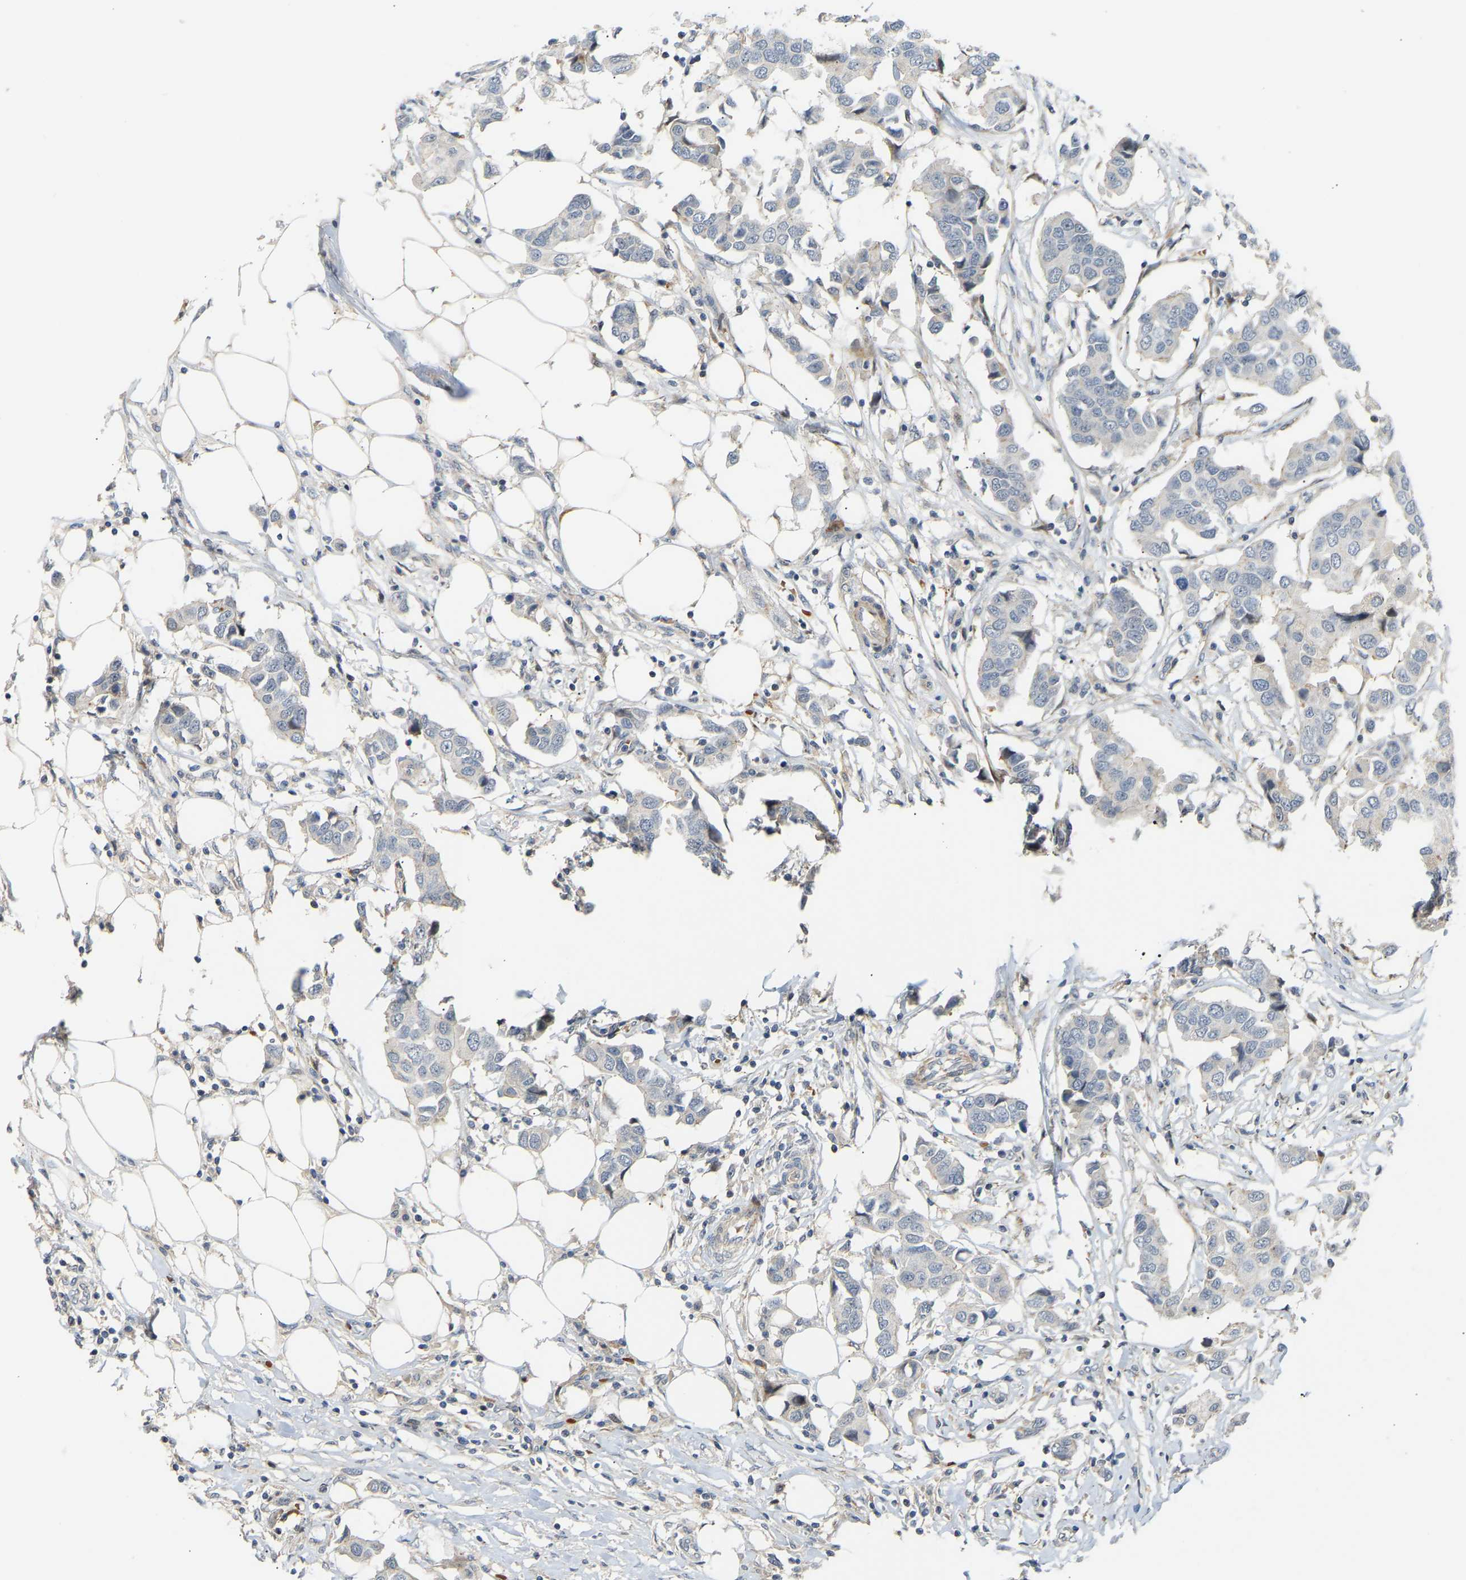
{"staining": {"intensity": "negative", "quantity": "none", "location": "none"}, "tissue": "breast cancer", "cell_type": "Tumor cells", "image_type": "cancer", "snomed": [{"axis": "morphology", "description": "Duct carcinoma"}, {"axis": "topography", "description": "Breast"}], "caption": "Immunohistochemistry micrograph of human breast invasive ductal carcinoma stained for a protein (brown), which reveals no staining in tumor cells. (DAB (3,3'-diaminobenzidine) immunohistochemistry (IHC) with hematoxylin counter stain).", "gene": "POGLUT2", "patient": {"sex": "female", "age": 80}}